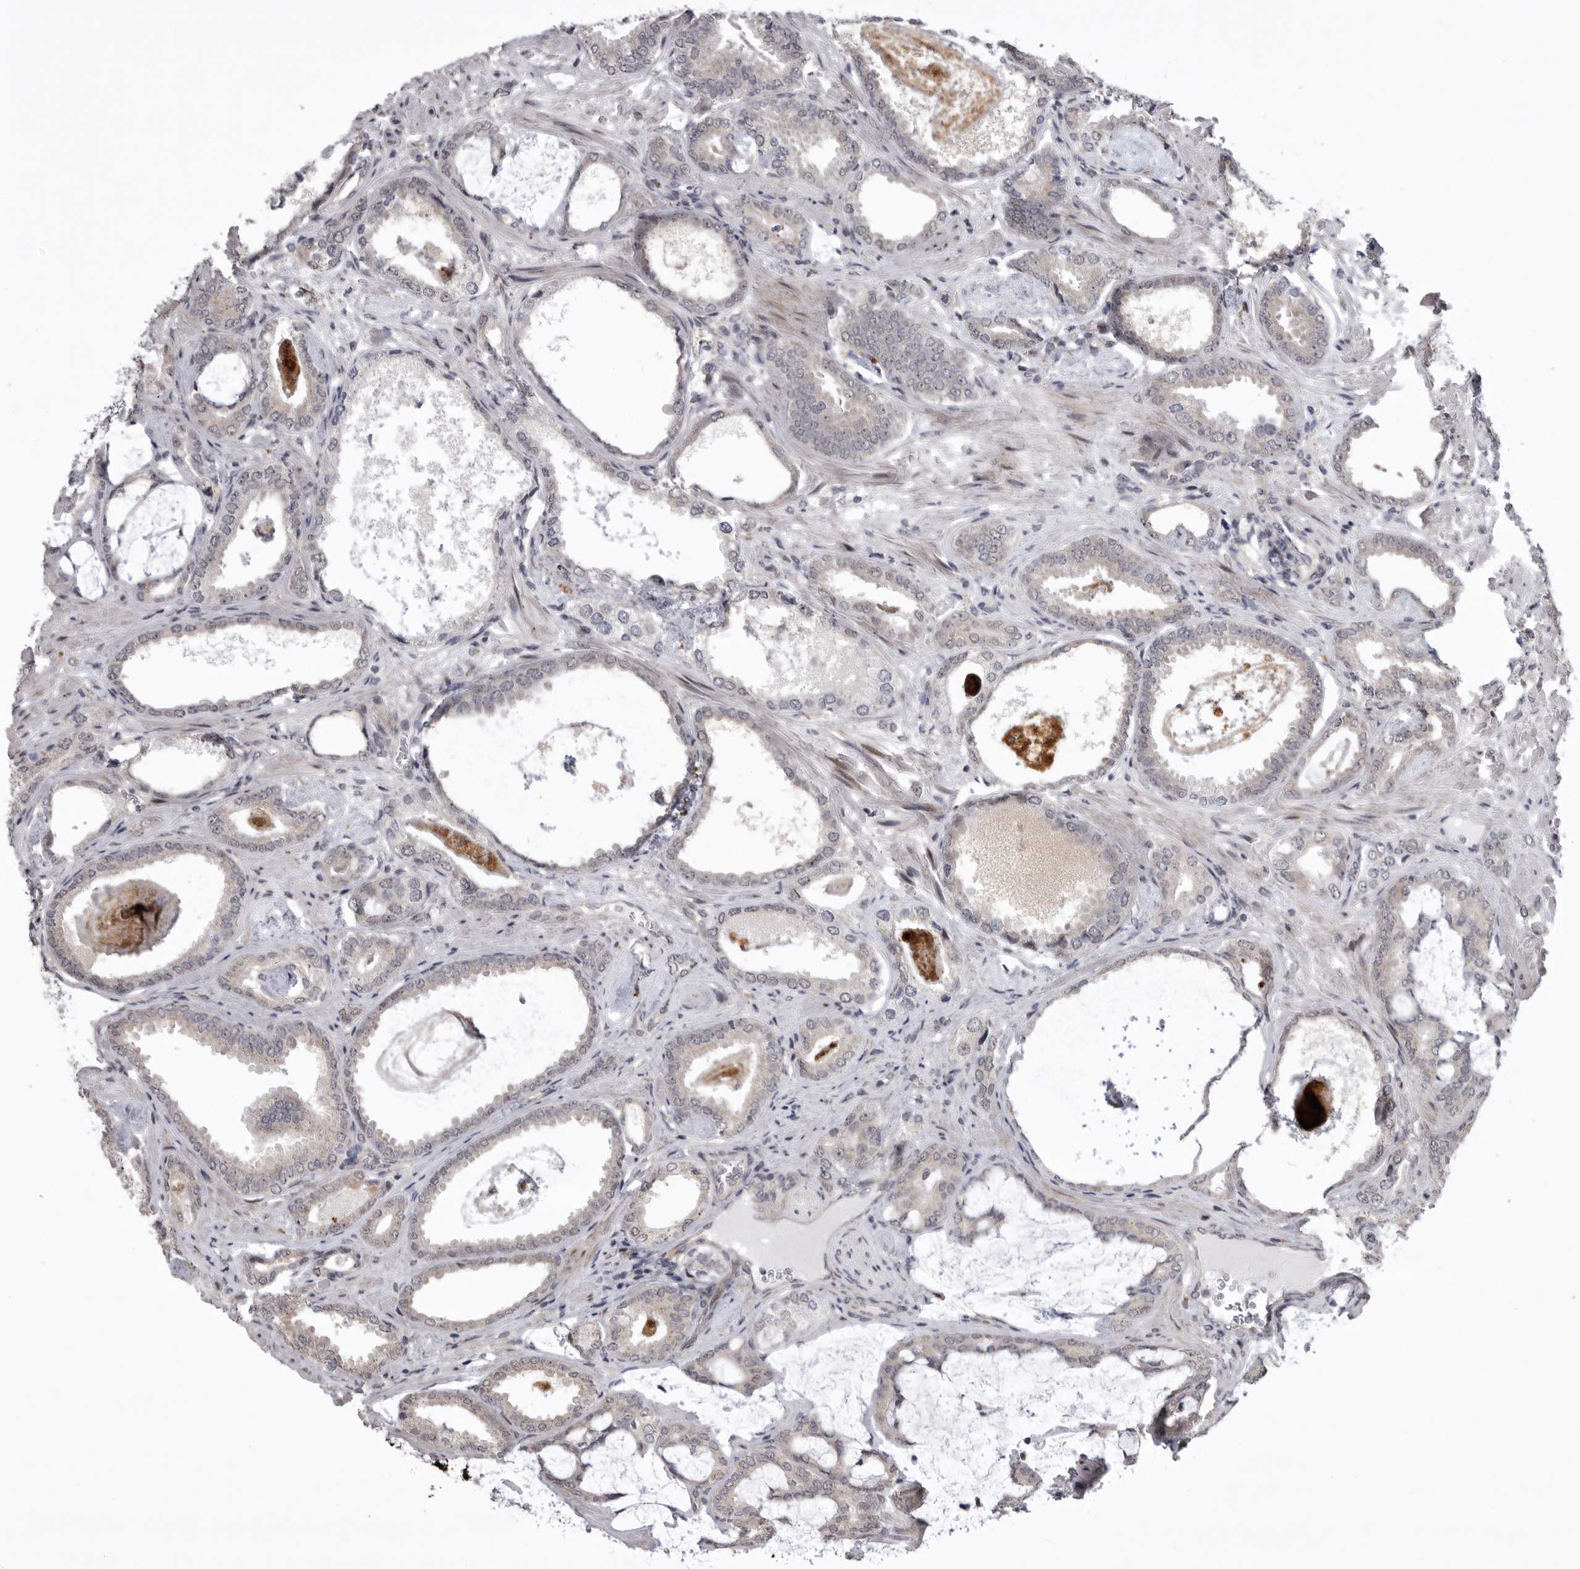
{"staining": {"intensity": "negative", "quantity": "none", "location": "none"}, "tissue": "prostate cancer", "cell_type": "Tumor cells", "image_type": "cancer", "snomed": [{"axis": "morphology", "description": "Adenocarcinoma, Low grade"}, {"axis": "topography", "description": "Prostate"}], "caption": "Micrograph shows no significant protein positivity in tumor cells of low-grade adenocarcinoma (prostate). (DAB immunohistochemistry with hematoxylin counter stain).", "gene": "C1orf109", "patient": {"sex": "male", "age": 71}}